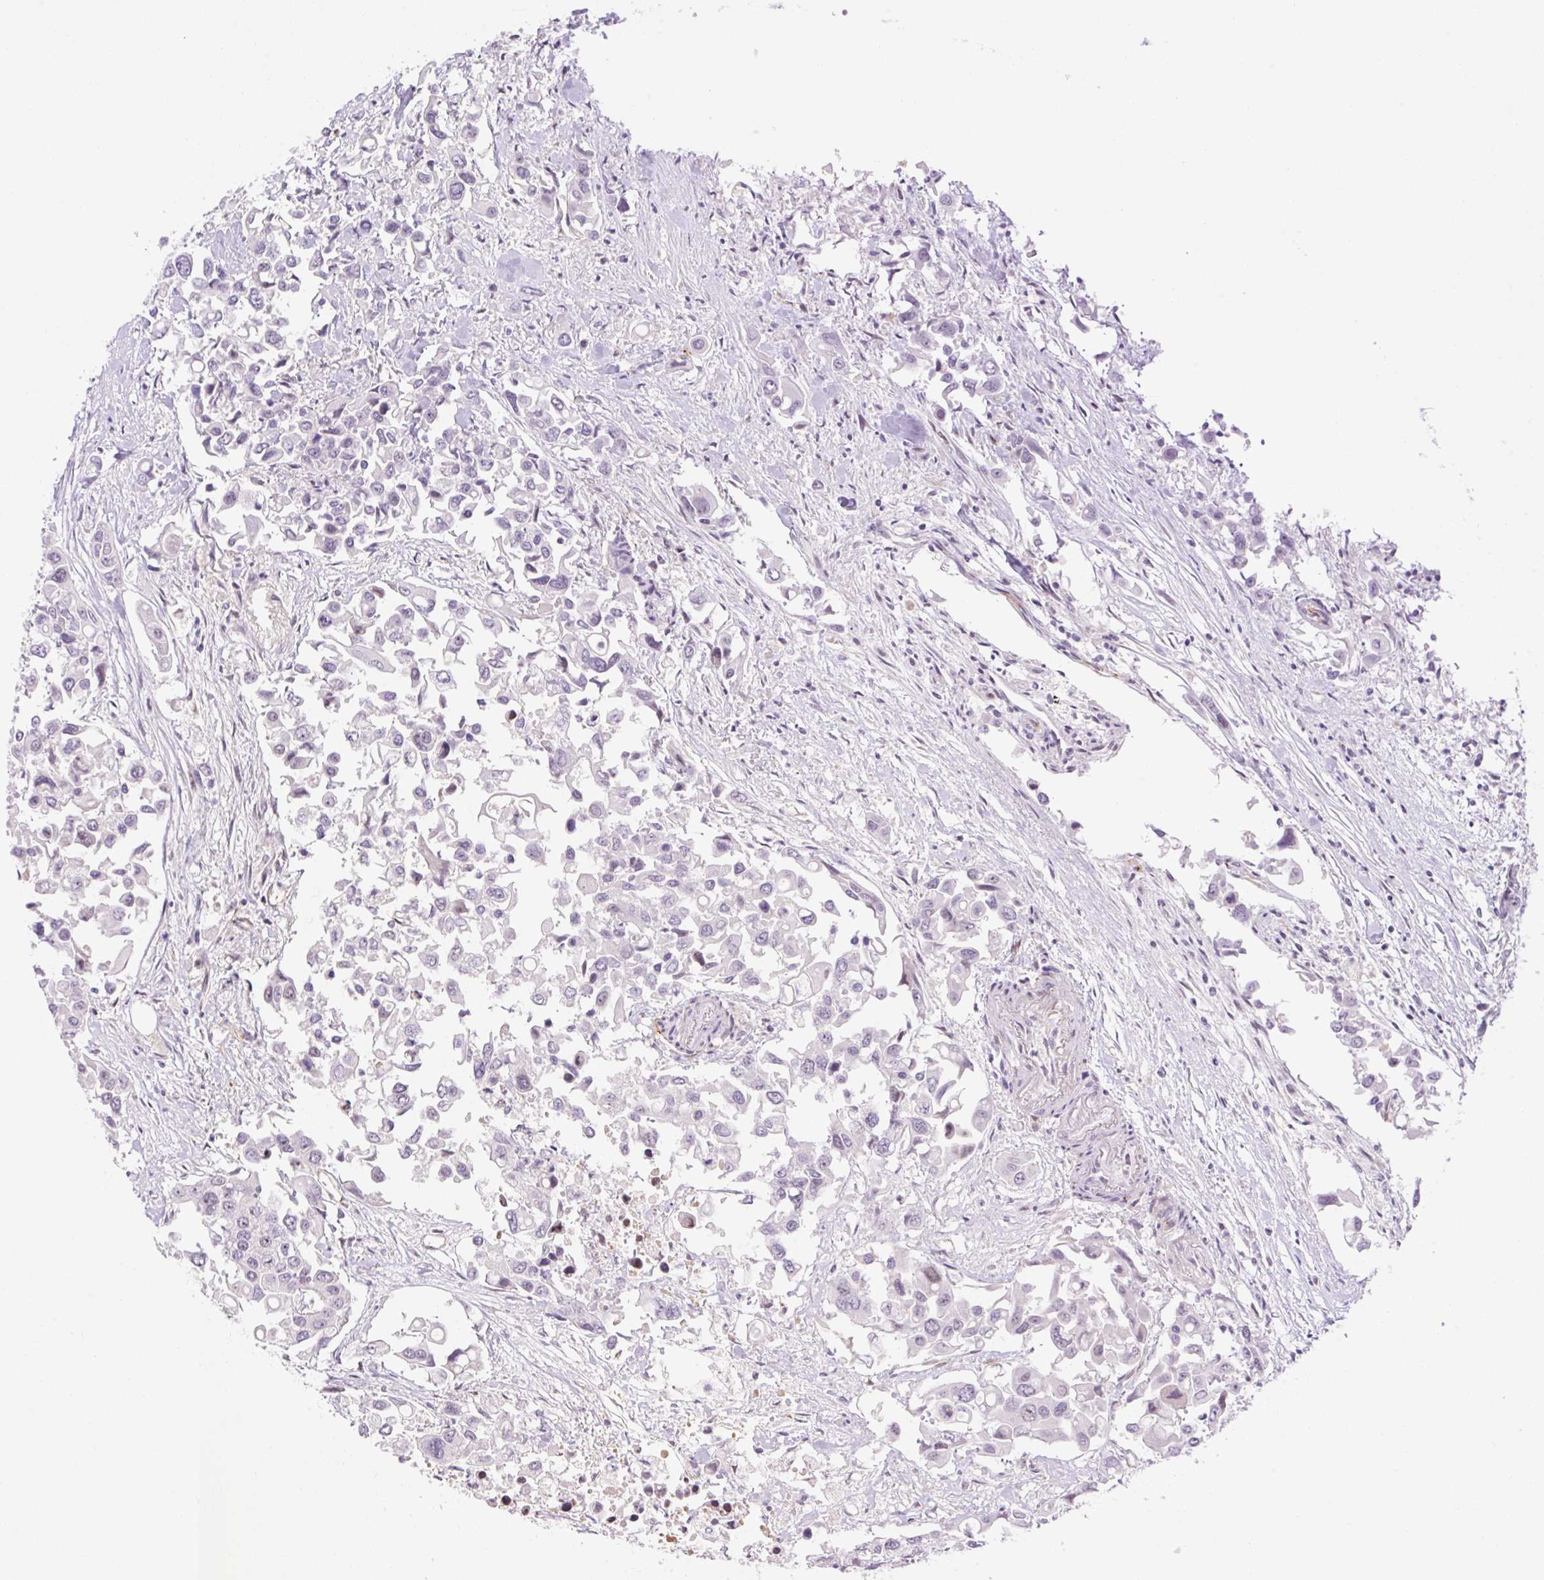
{"staining": {"intensity": "negative", "quantity": "none", "location": "none"}, "tissue": "colorectal cancer", "cell_type": "Tumor cells", "image_type": "cancer", "snomed": [{"axis": "morphology", "description": "Adenocarcinoma, NOS"}, {"axis": "topography", "description": "Colon"}], "caption": "Colorectal cancer was stained to show a protein in brown. There is no significant staining in tumor cells.", "gene": "ZNF417", "patient": {"sex": "male", "age": 77}}